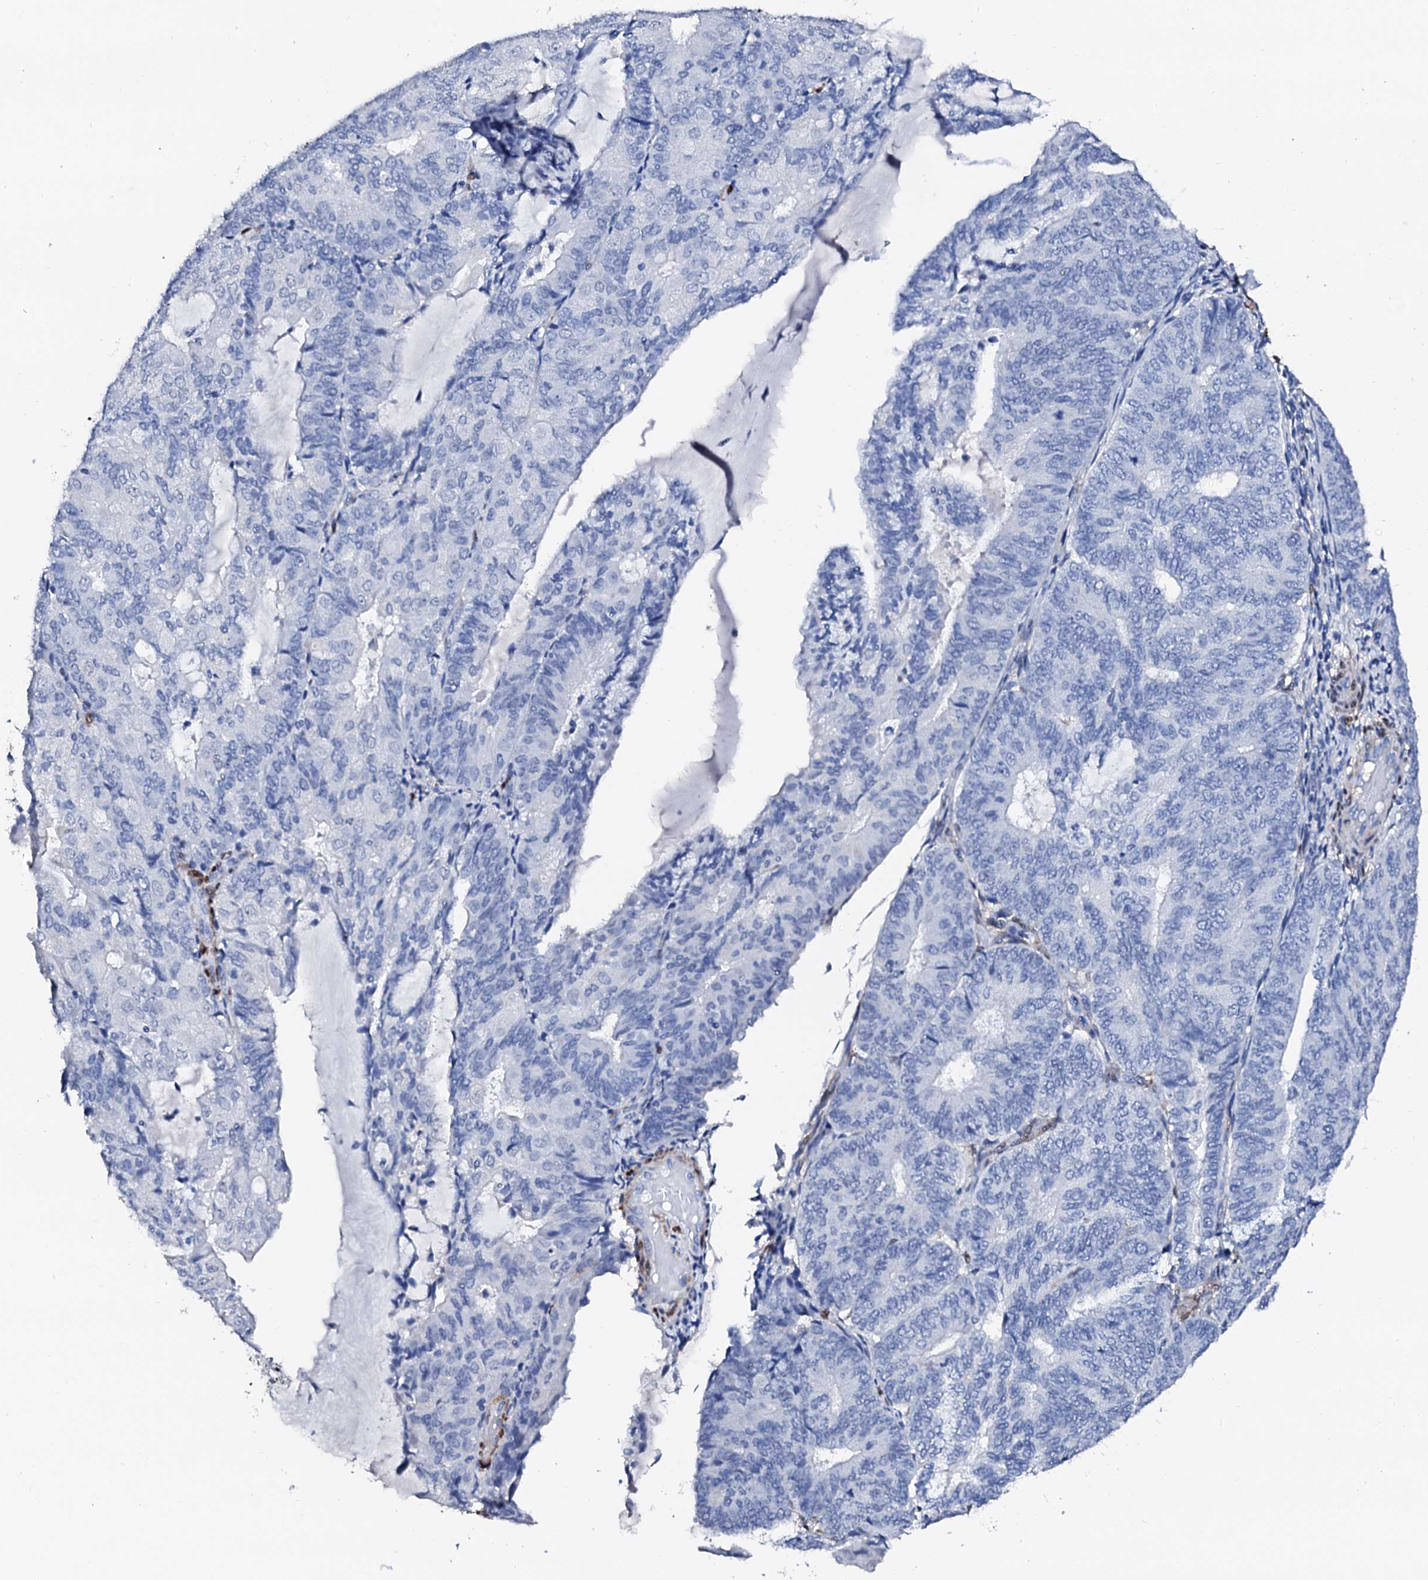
{"staining": {"intensity": "negative", "quantity": "none", "location": "none"}, "tissue": "endometrial cancer", "cell_type": "Tumor cells", "image_type": "cancer", "snomed": [{"axis": "morphology", "description": "Adenocarcinoma, NOS"}, {"axis": "topography", "description": "Endometrium"}], "caption": "This is a histopathology image of immunohistochemistry (IHC) staining of adenocarcinoma (endometrial), which shows no expression in tumor cells. Brightfield microscopy of IHC stained with DAB (brown) and hematoxylin (blue), captured at high magnification.", "gene": "NRIP2", "patient": {"sex": "female", "age": 81}}